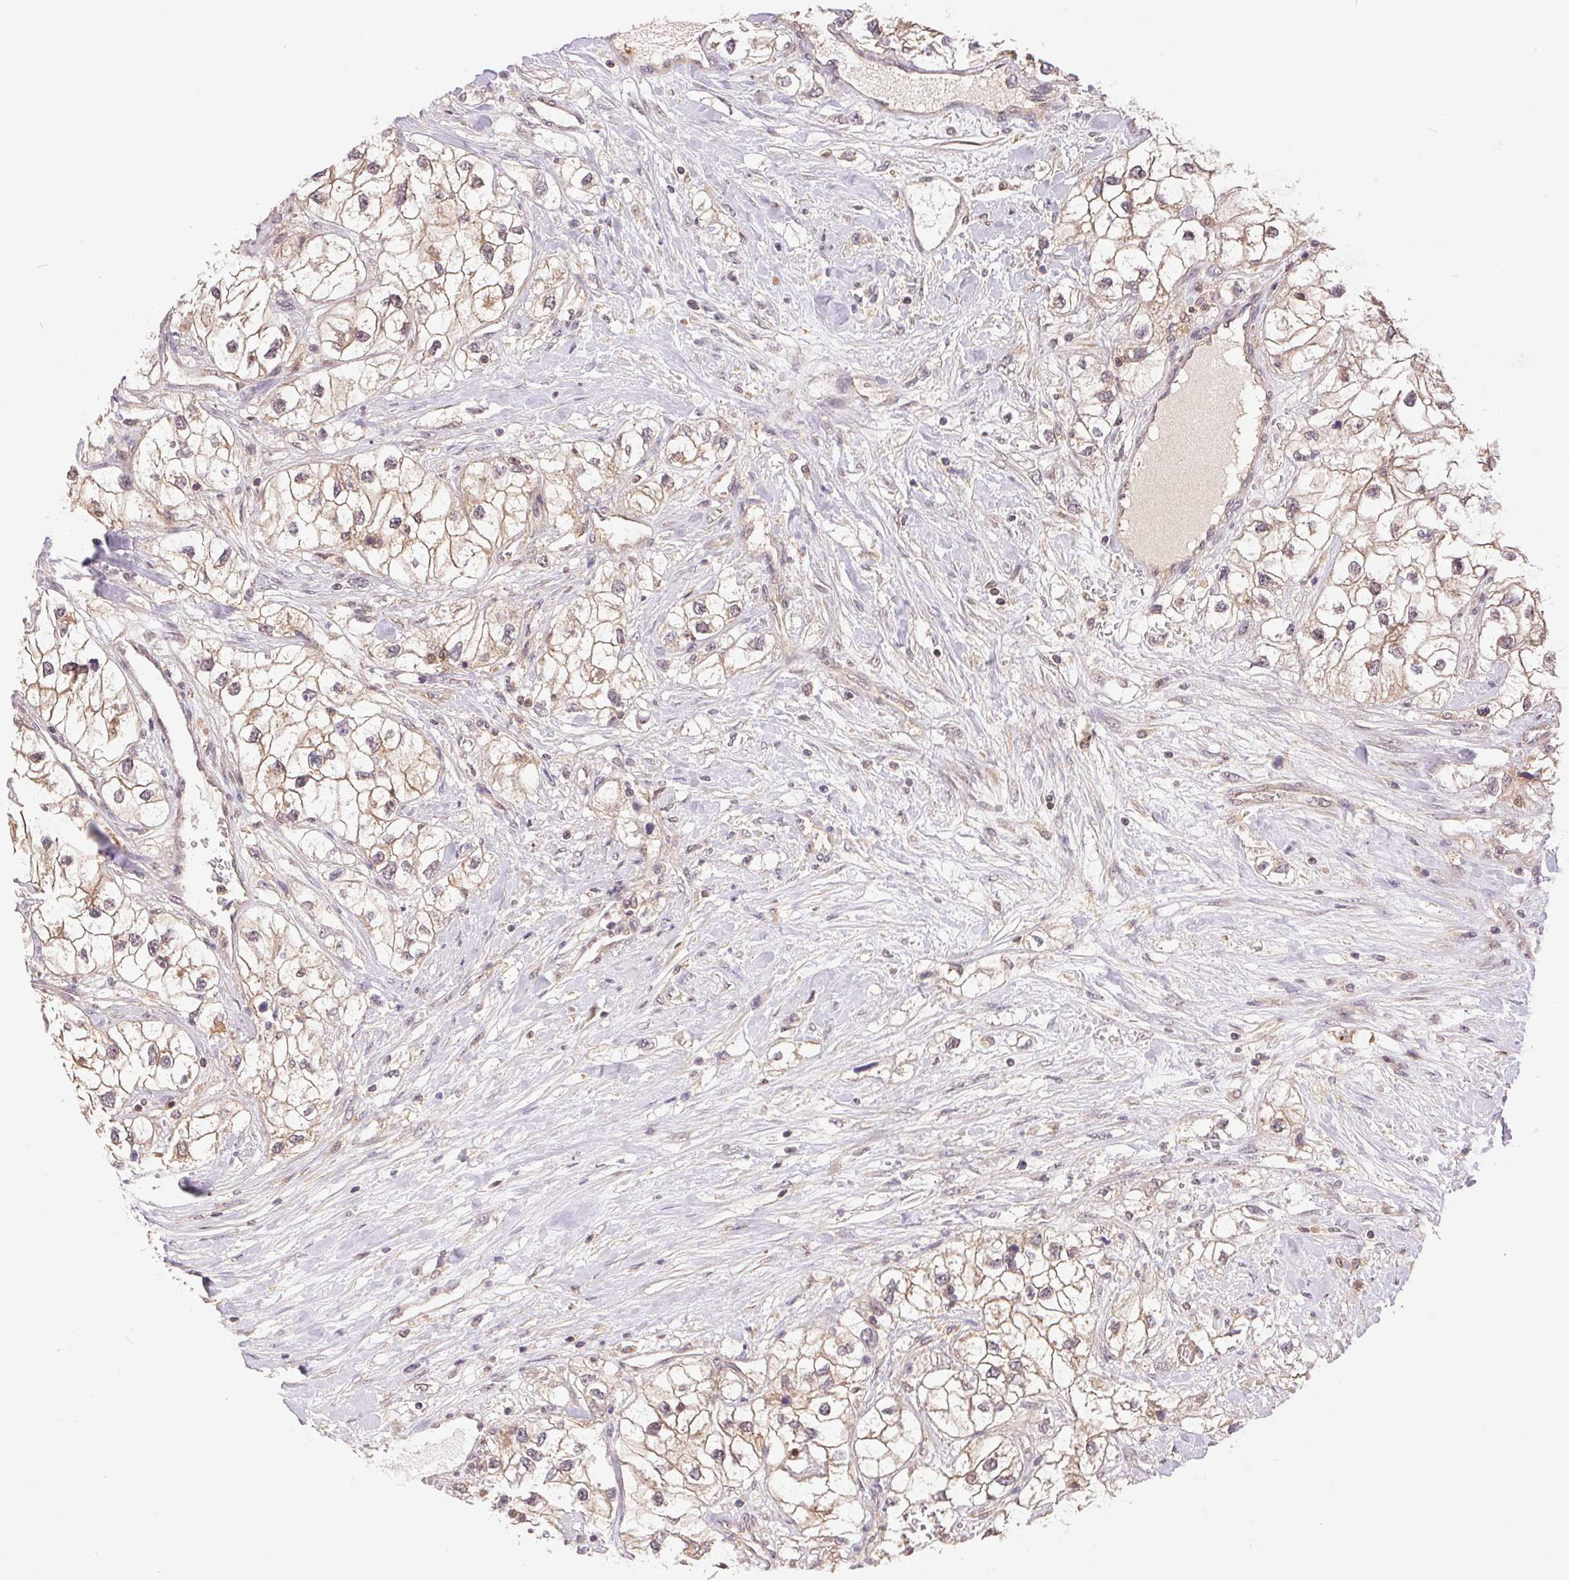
{"staining": {"intensity": "weak", "quantity": ">75%", "location": "cytoplasmic/membranous"}, "tissue": "renal cancer", "cell_type": "Tumor cells", "image_type": "cancer", "snomed": [{"axis": "morphology", "description": "Adenocarcinoma, NOS"}, {"axis": "topography", "description": "Kidney"}], "caption": "Weak cytoplasmic/membranous protein positivity is identified in about >75% of tumor cells in adenocarcinoma (renal).", "gene": "GDI2", "patient": {"sex": "male", "age": 59}}